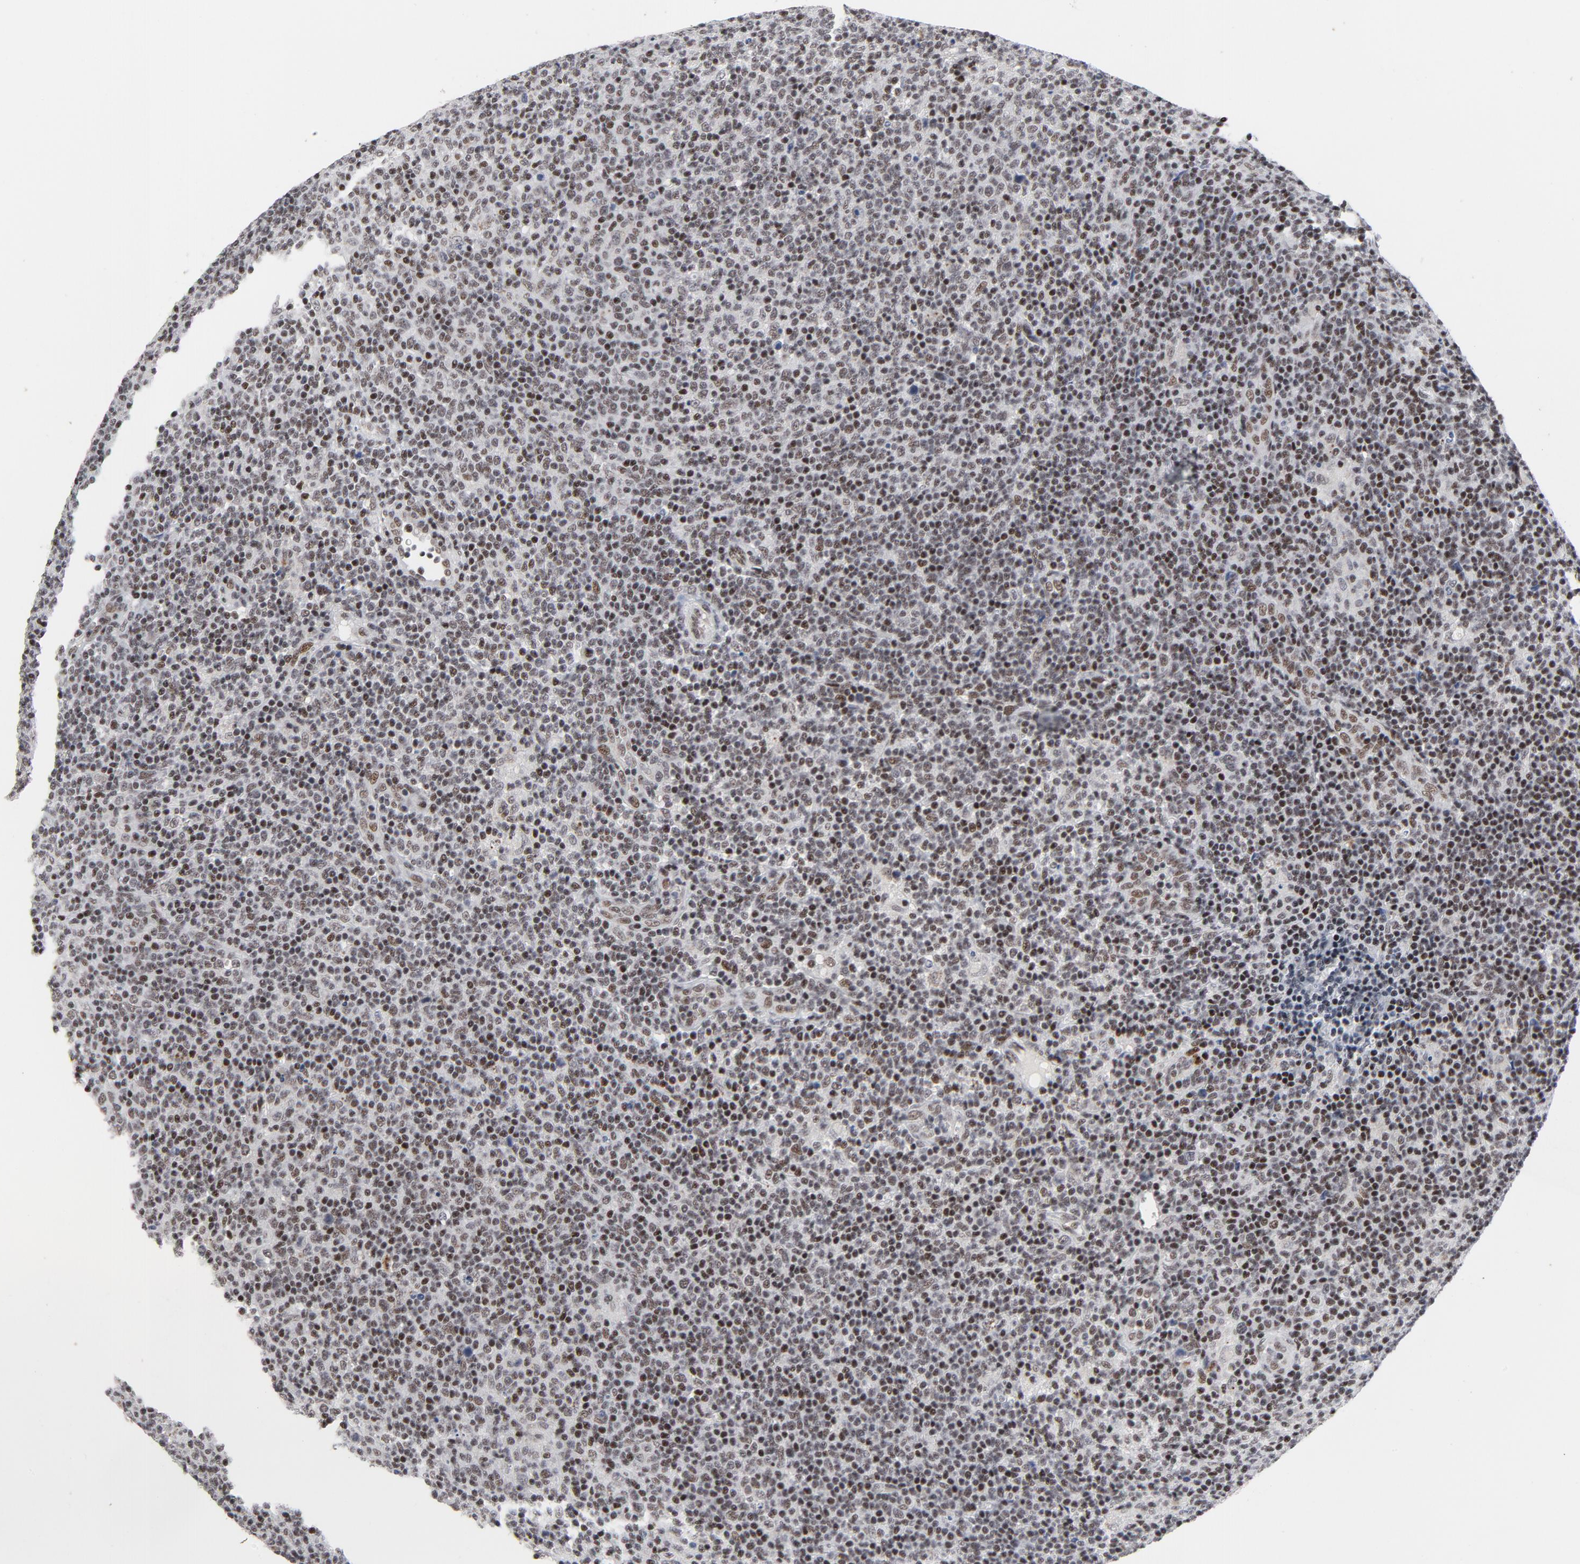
{"staining": {"intensity": "weak", "quantity": "25%-75%", "location": "nuclear"}, "tissue": "lymphoma", "cell_type": "Tumor cells", "image_type": "cancer", "snomed": [{"axis": "morphology", "description": "Malignant lymphoma, non-Hodgkin's type, Low grade"}, {"axis": "topography", "description": "Lymph node"}], "caption": "Lymphoma was stained to show a protein in brown. There is low levels of weak nuclear staining in approximately 25%-75% of tumor cells.", "gene": "GABPA", "patient": {"sex": "male", "age": 70}}